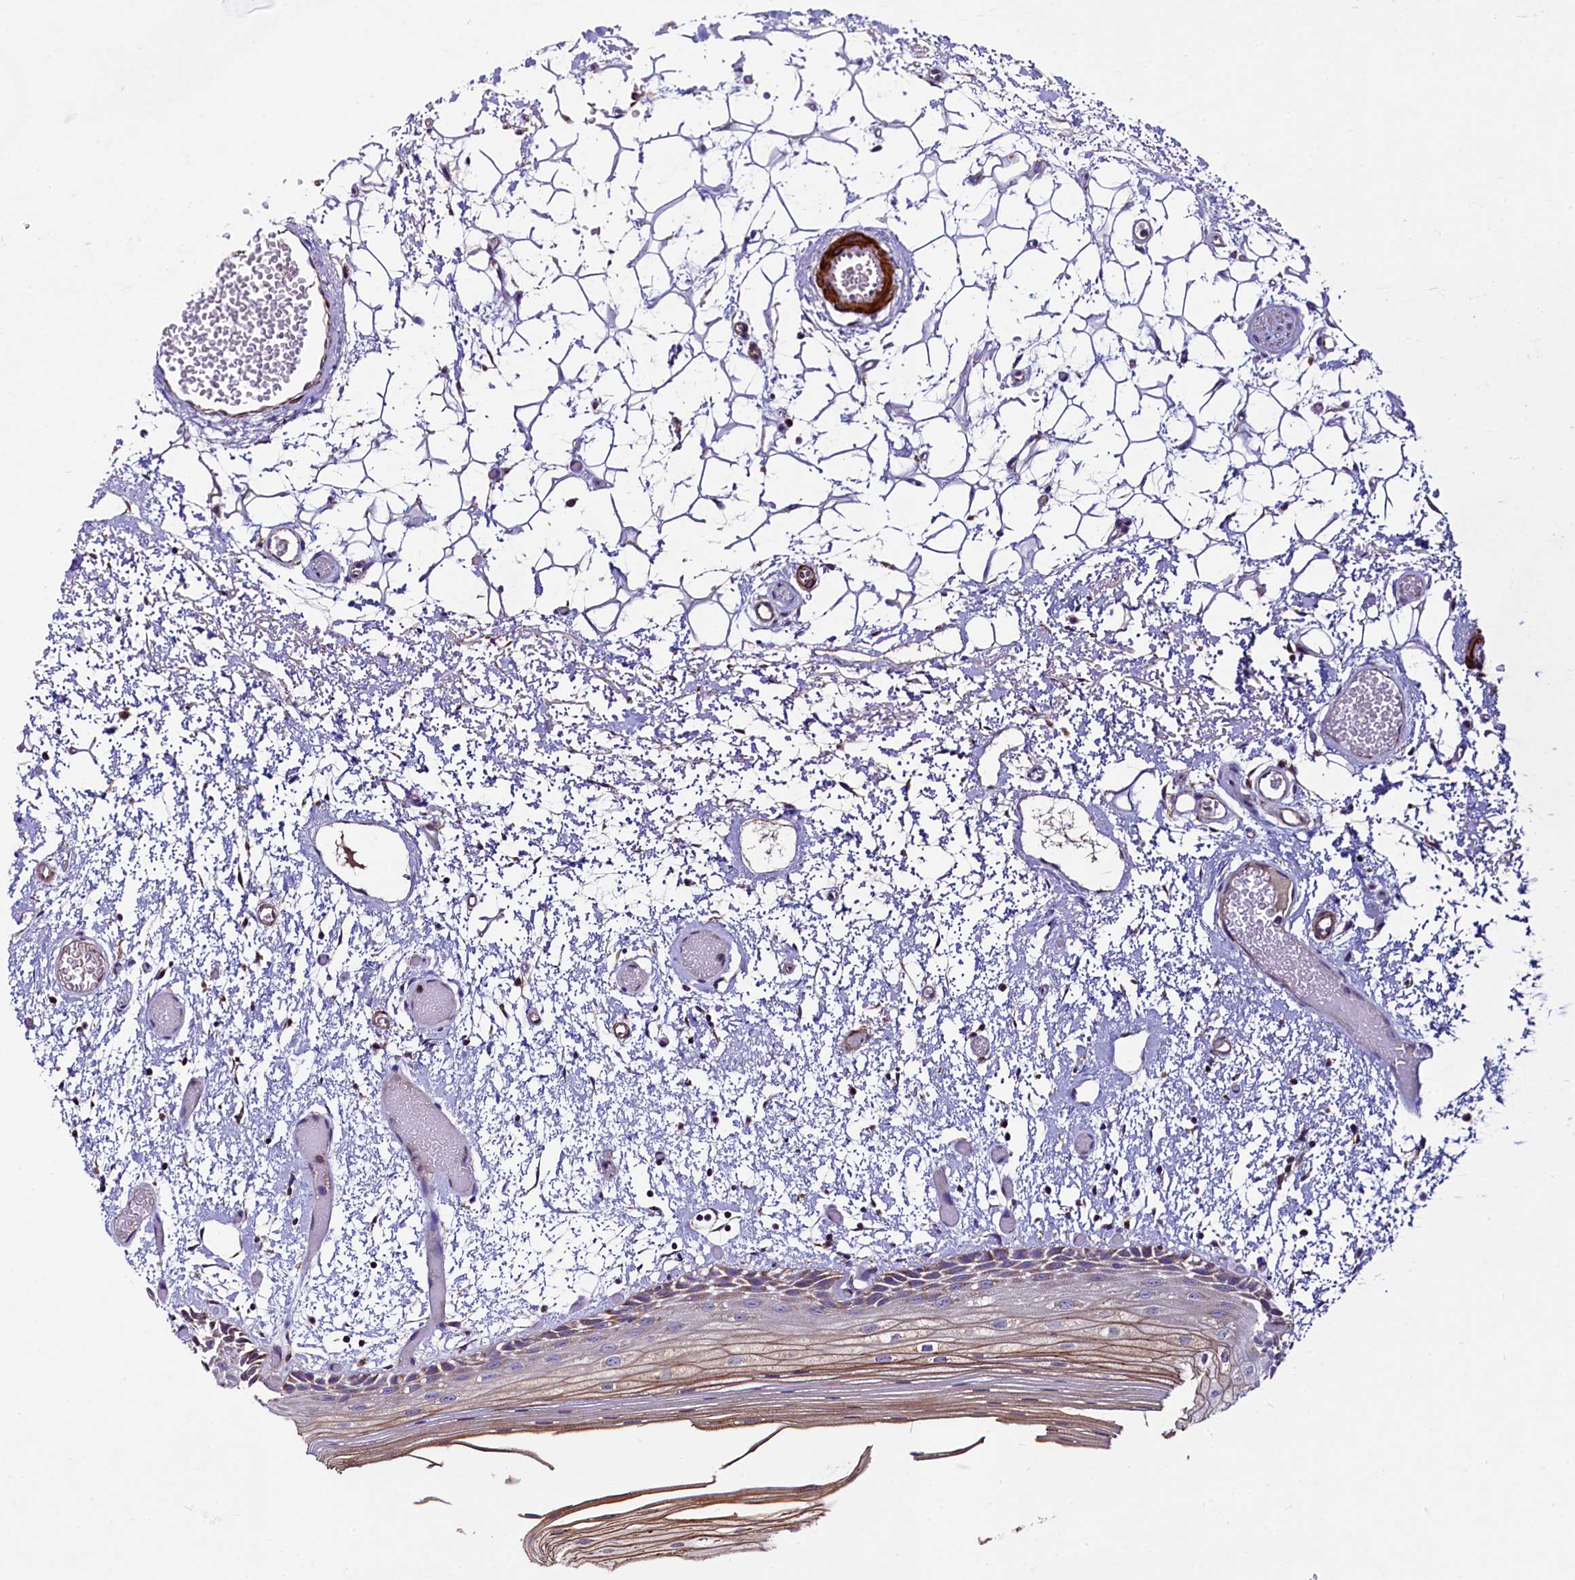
{"staining": {"intensity": "strong", "quantity": "<25%", "location": "cytoplasmic/membranous"}, "tissue": "oral mucosa", "cell_type": "Squamous epithelial cells", "image_type": "normal", "snomed": [{"axis": "morphology", "description": "Normal tissue, NOS"}, {"axis": "topography", "description": "Oral tissue"}], "caption": "Protein analysis of unremarkable oral mucosa demonstrates strong cytoplasmic/membranous staining in about <25% of squamous epithelial cells.", "gene": "CIAO3", "patient": {"sex": "male", "age": 52}}